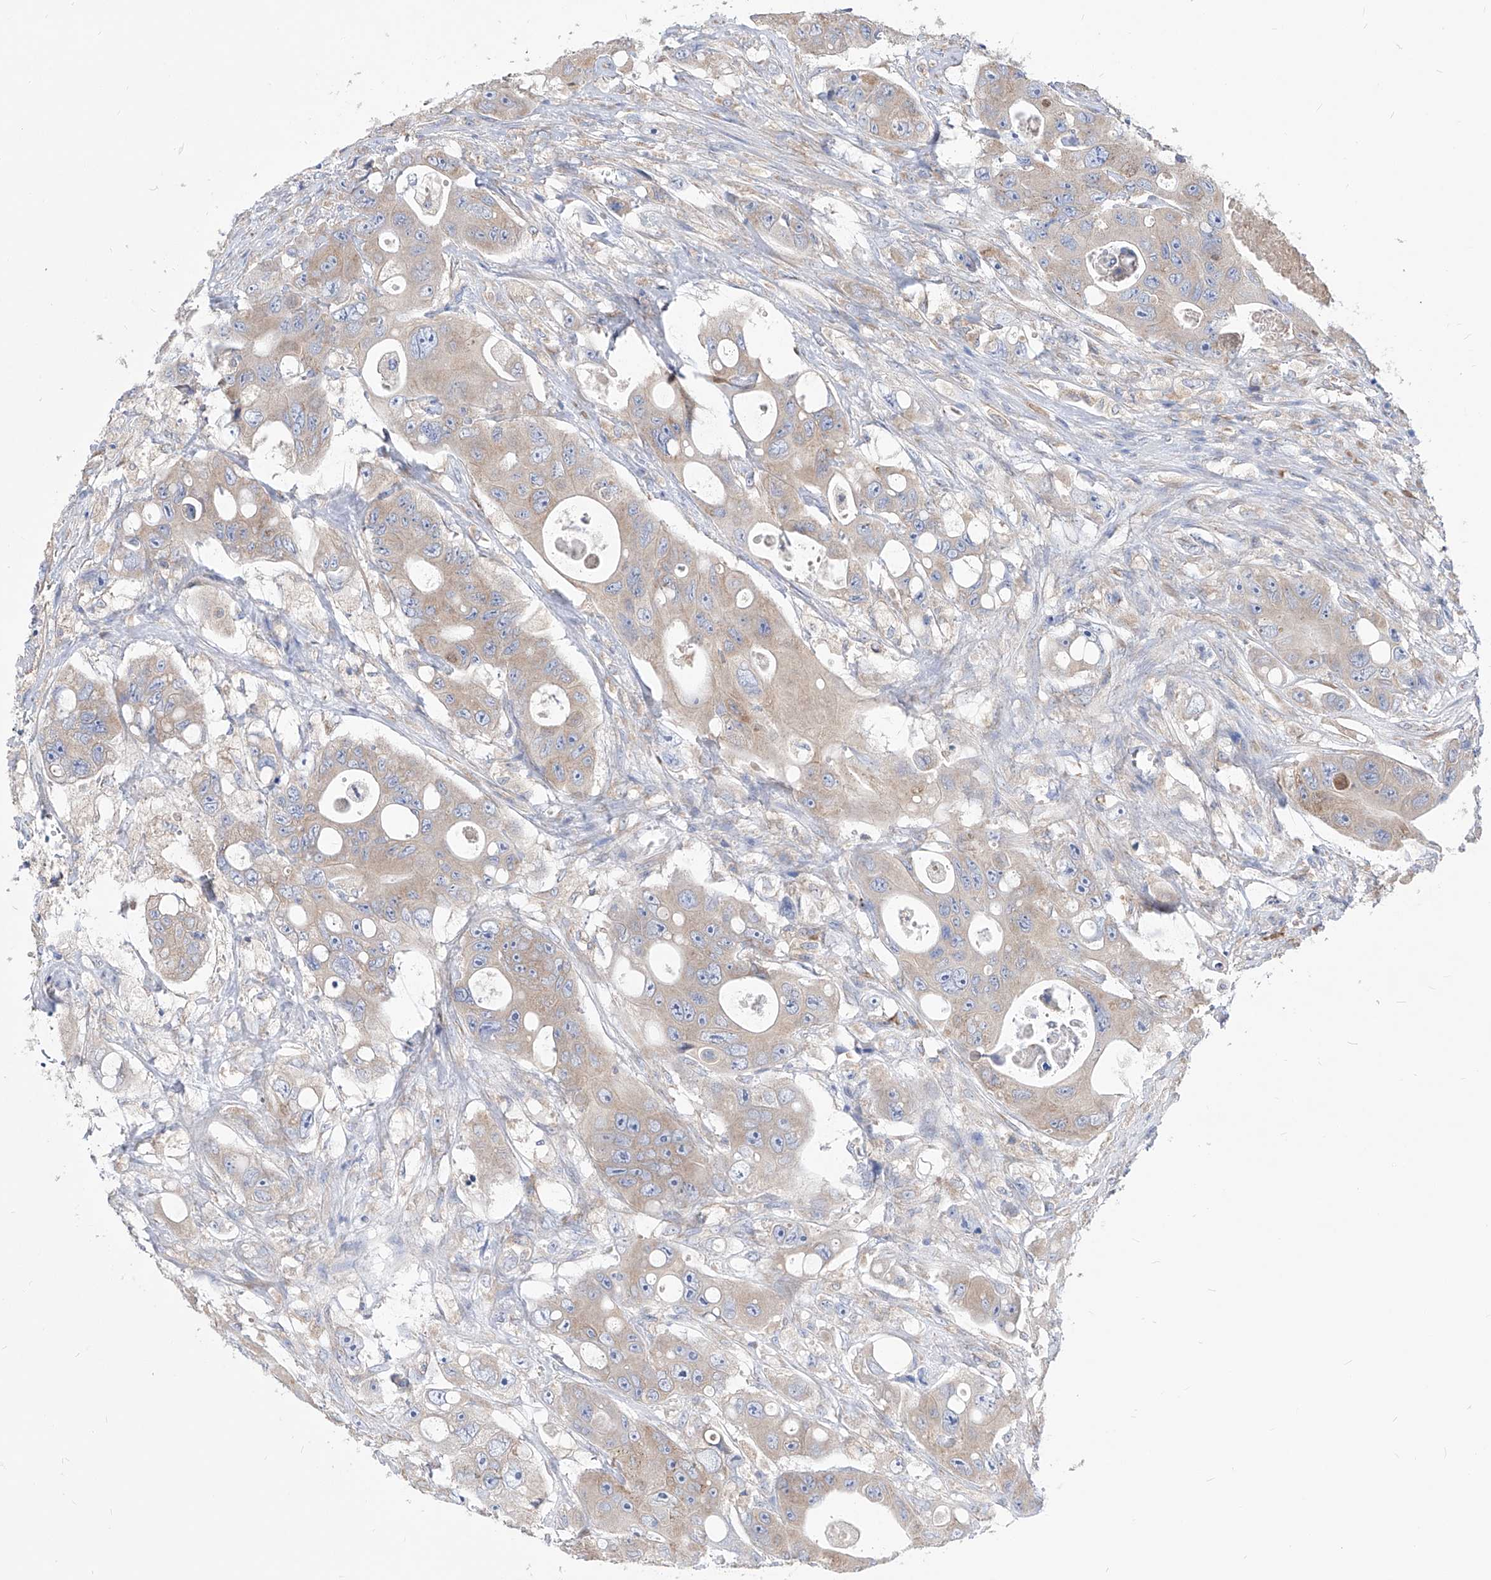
{"staining": {"intensity": "weak", "quantity": "<25%", "location": "cytoplasmic/membranous"}, "tissue": "colorectal cancer", "cell_type": "Tumor cells", "image_type": "cancer", "snomed": [{"axis": "morphology", "description": "Adenocarcinoma, NOS"}, {"axis": "topography", "description": "Colon"}], "caption": "This is an immunohistochemistry (IHC) micrograph of human colorectal cancer (adenocarcinoma). There is no positivity in tumor cells.", "gene": "UFL1", "patient": {"sex": "female", "age": 46}}